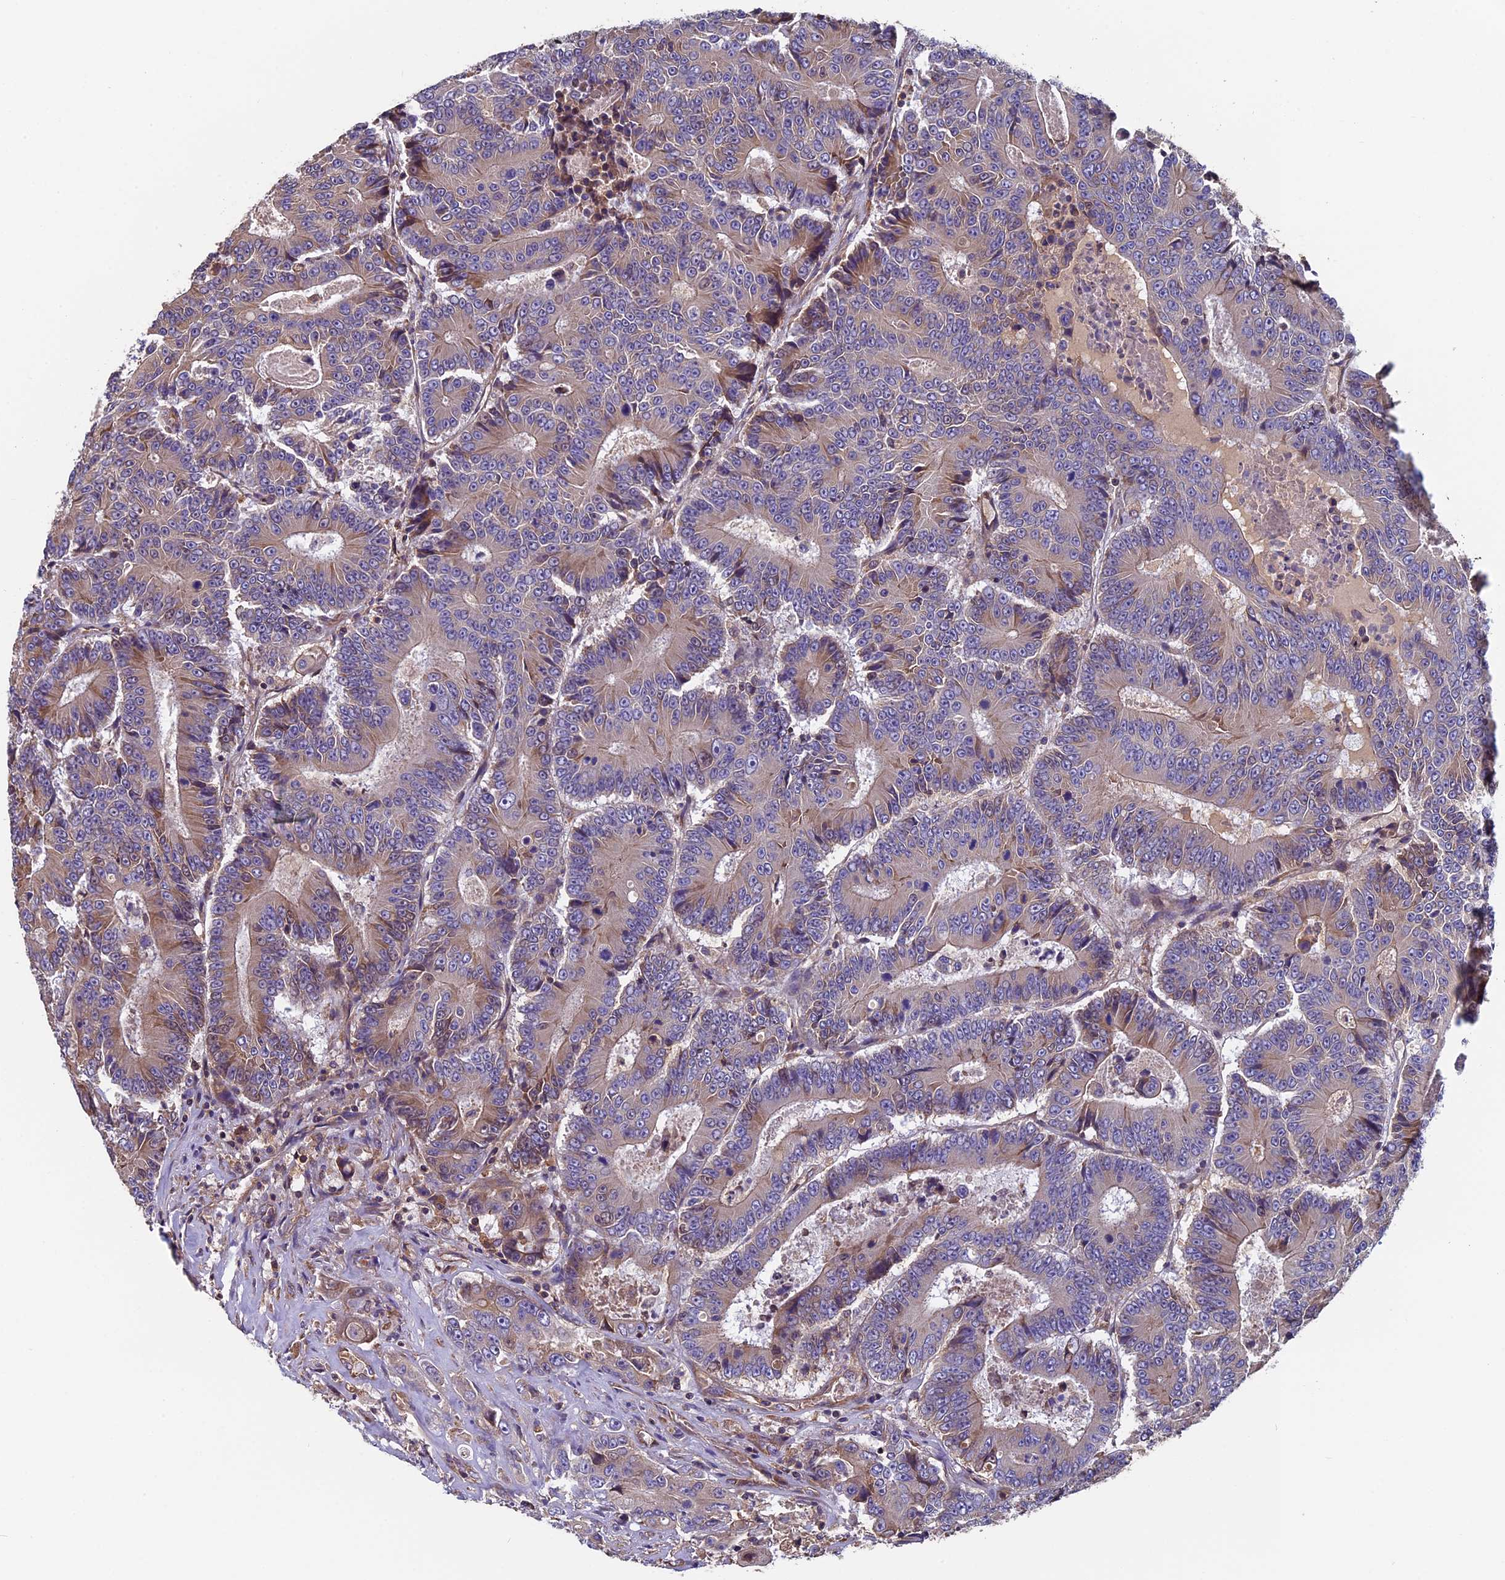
{"staining": {"intensity": "weak", "quantity": "<25%", "location": "cytoplasmic/membranous"}, "tissue": "colorectal cancer", "cell_type": "Tumor cells", "image_type": "cancer", "snomed": [{"axis": "morphology", "description": "Adenocarcinoma, NOS"}, {"axis": "topography", "description": "Colon"}], "caption": "Colorectal cancer (adenocarcinoma) stained for a protein using immunohistochemistry (IHC) exhibits no positivity tumor cells.", "gene": "CCDC153", "patient": {"sex": "male", "age": 83}}